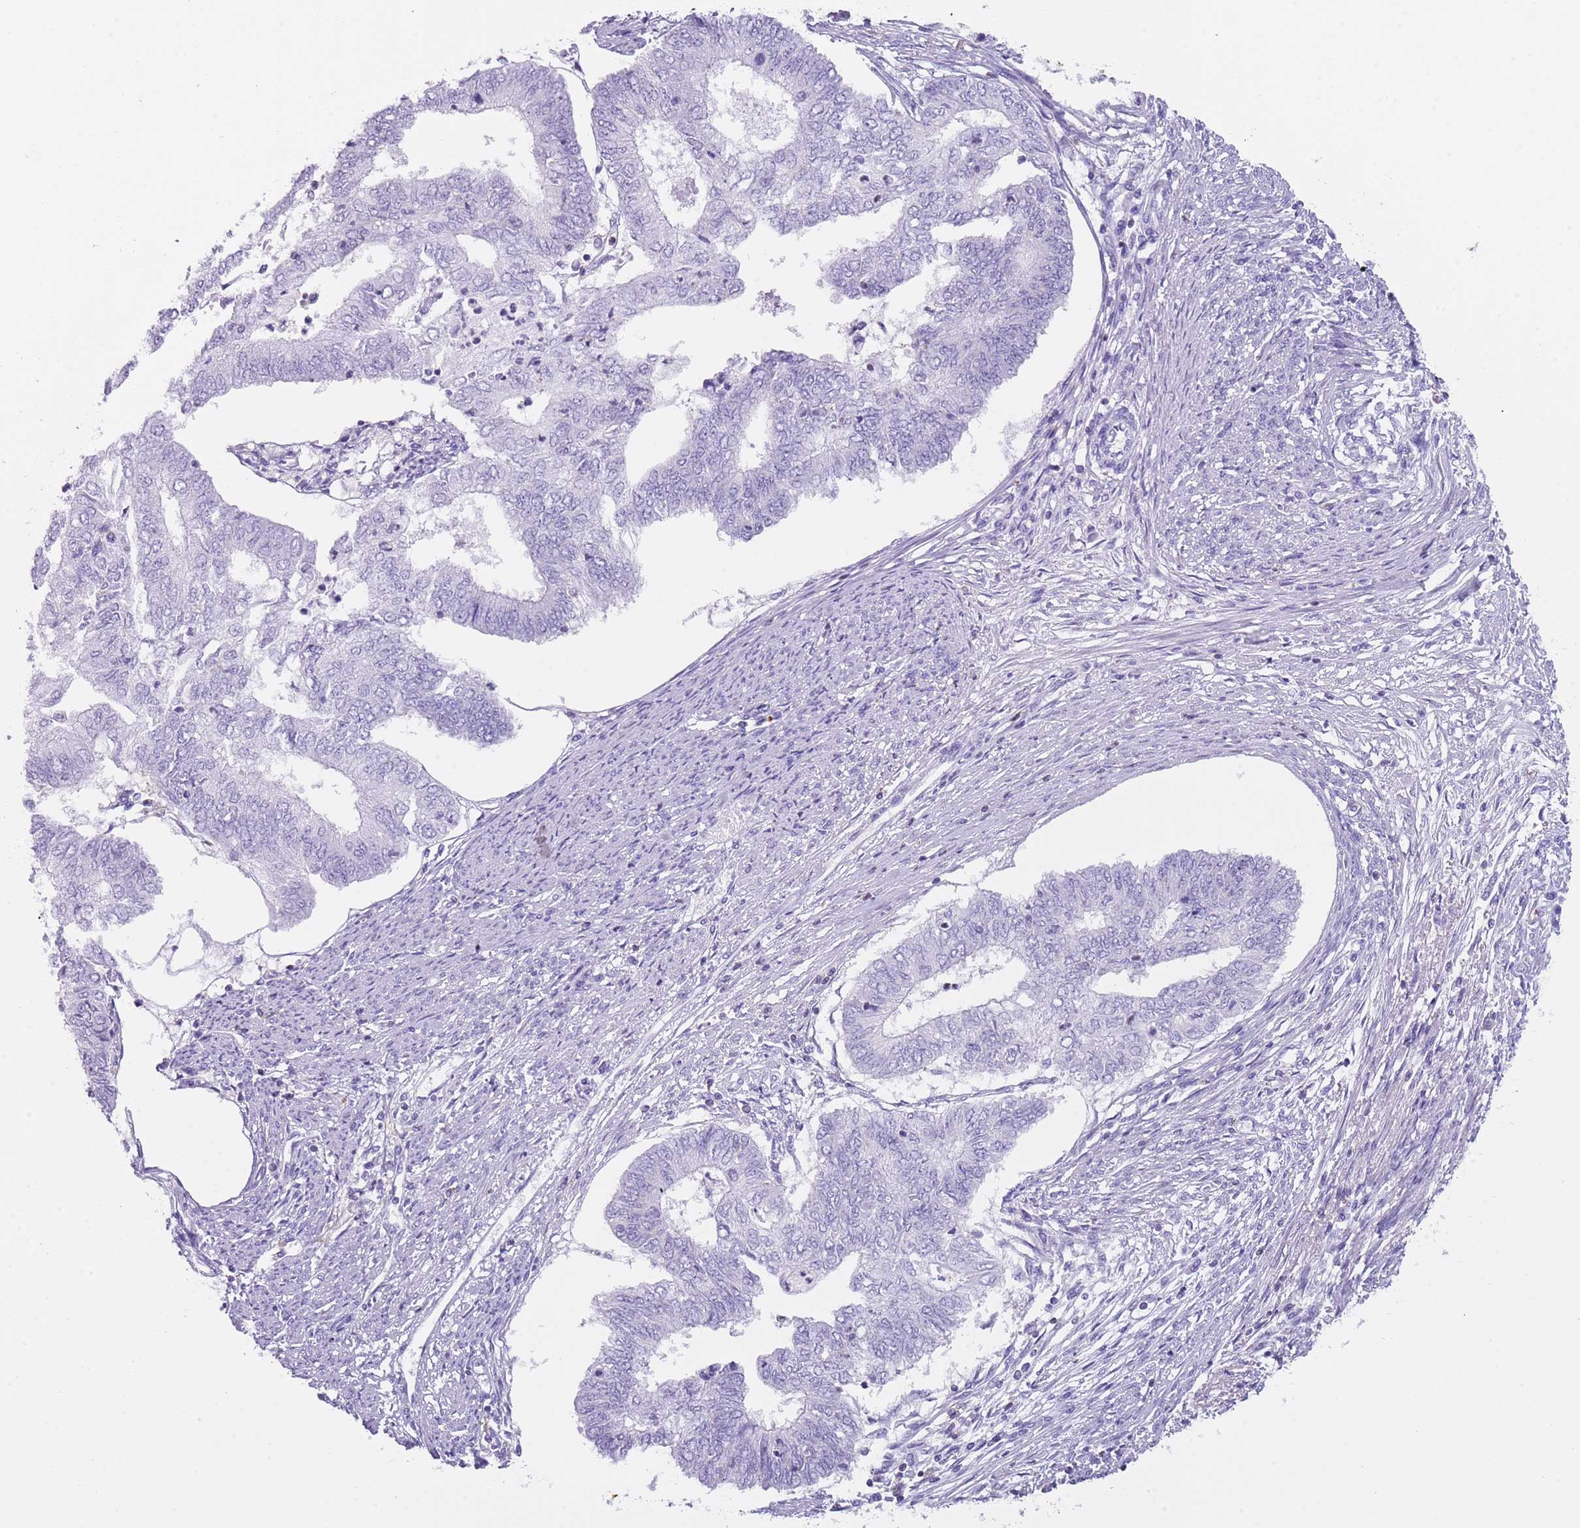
{"staining": {"intensity": "negative", "quantity": "none", "location": "none"}, "tissue": "endometrial cancer", "cell_type": "Tumor cells", "image_type": "cancer", "snomed": [{"axis": "morphology", "description": "Adenocarcinoma, NOS"}, {"axis": "topography", "description": "Endometrium"}], "caption": "Immunohistochemistry photomicrograph of endometrial adenocarcinoma stained for a protein (brown), which displays no staining in tumor cells.", "gene": "NBPF20", "patient": {"sex": "female", "age": 68}}